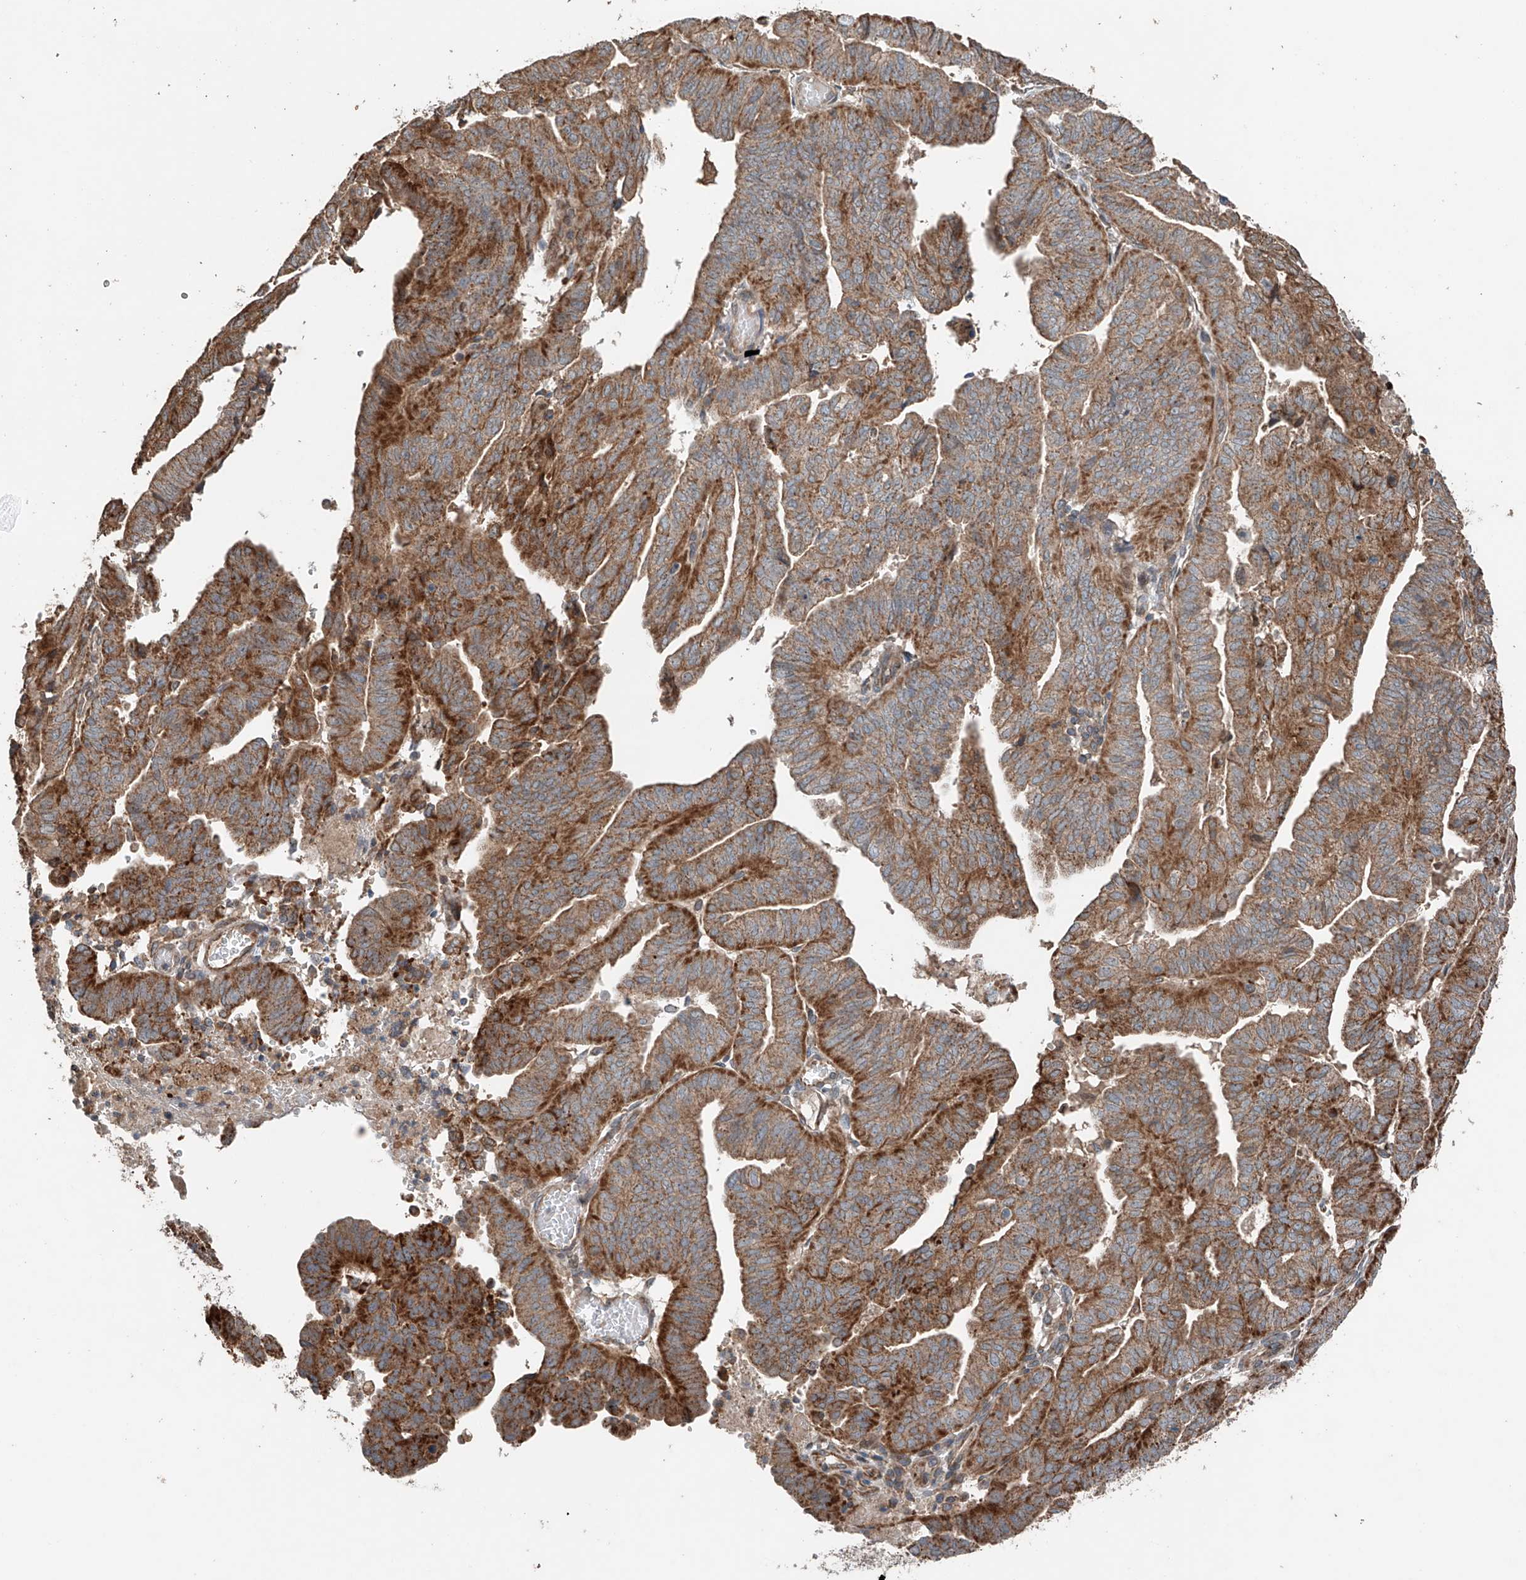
{"staining": {"intensity": "strong", "quantity": "25%-75%", "location": "cytoplasmic/membranous"}, "tissue": "endometrial cancer", "cell_type": "Tumor cells", "image_type": "cancer", "snomed": [{"axis": "morphology", "description": "Adenocarcinoma, NOS"}, {"axis": "topography", "description": "Uterus"}], "caption": "The micrograph demonstrates a brown stain indicating the presence of a protein in the cytoplasmic/membranous of tumor cells in endometrial cancer (adenocarcinoma). The staining was performed using DAB to visualize the protein expression in brown, while the nuclei were stained in blue with hematoxylin (Magnification: 20x).", "gene": "AP4B1", "patient": {"sex": "female", "age": 77}}